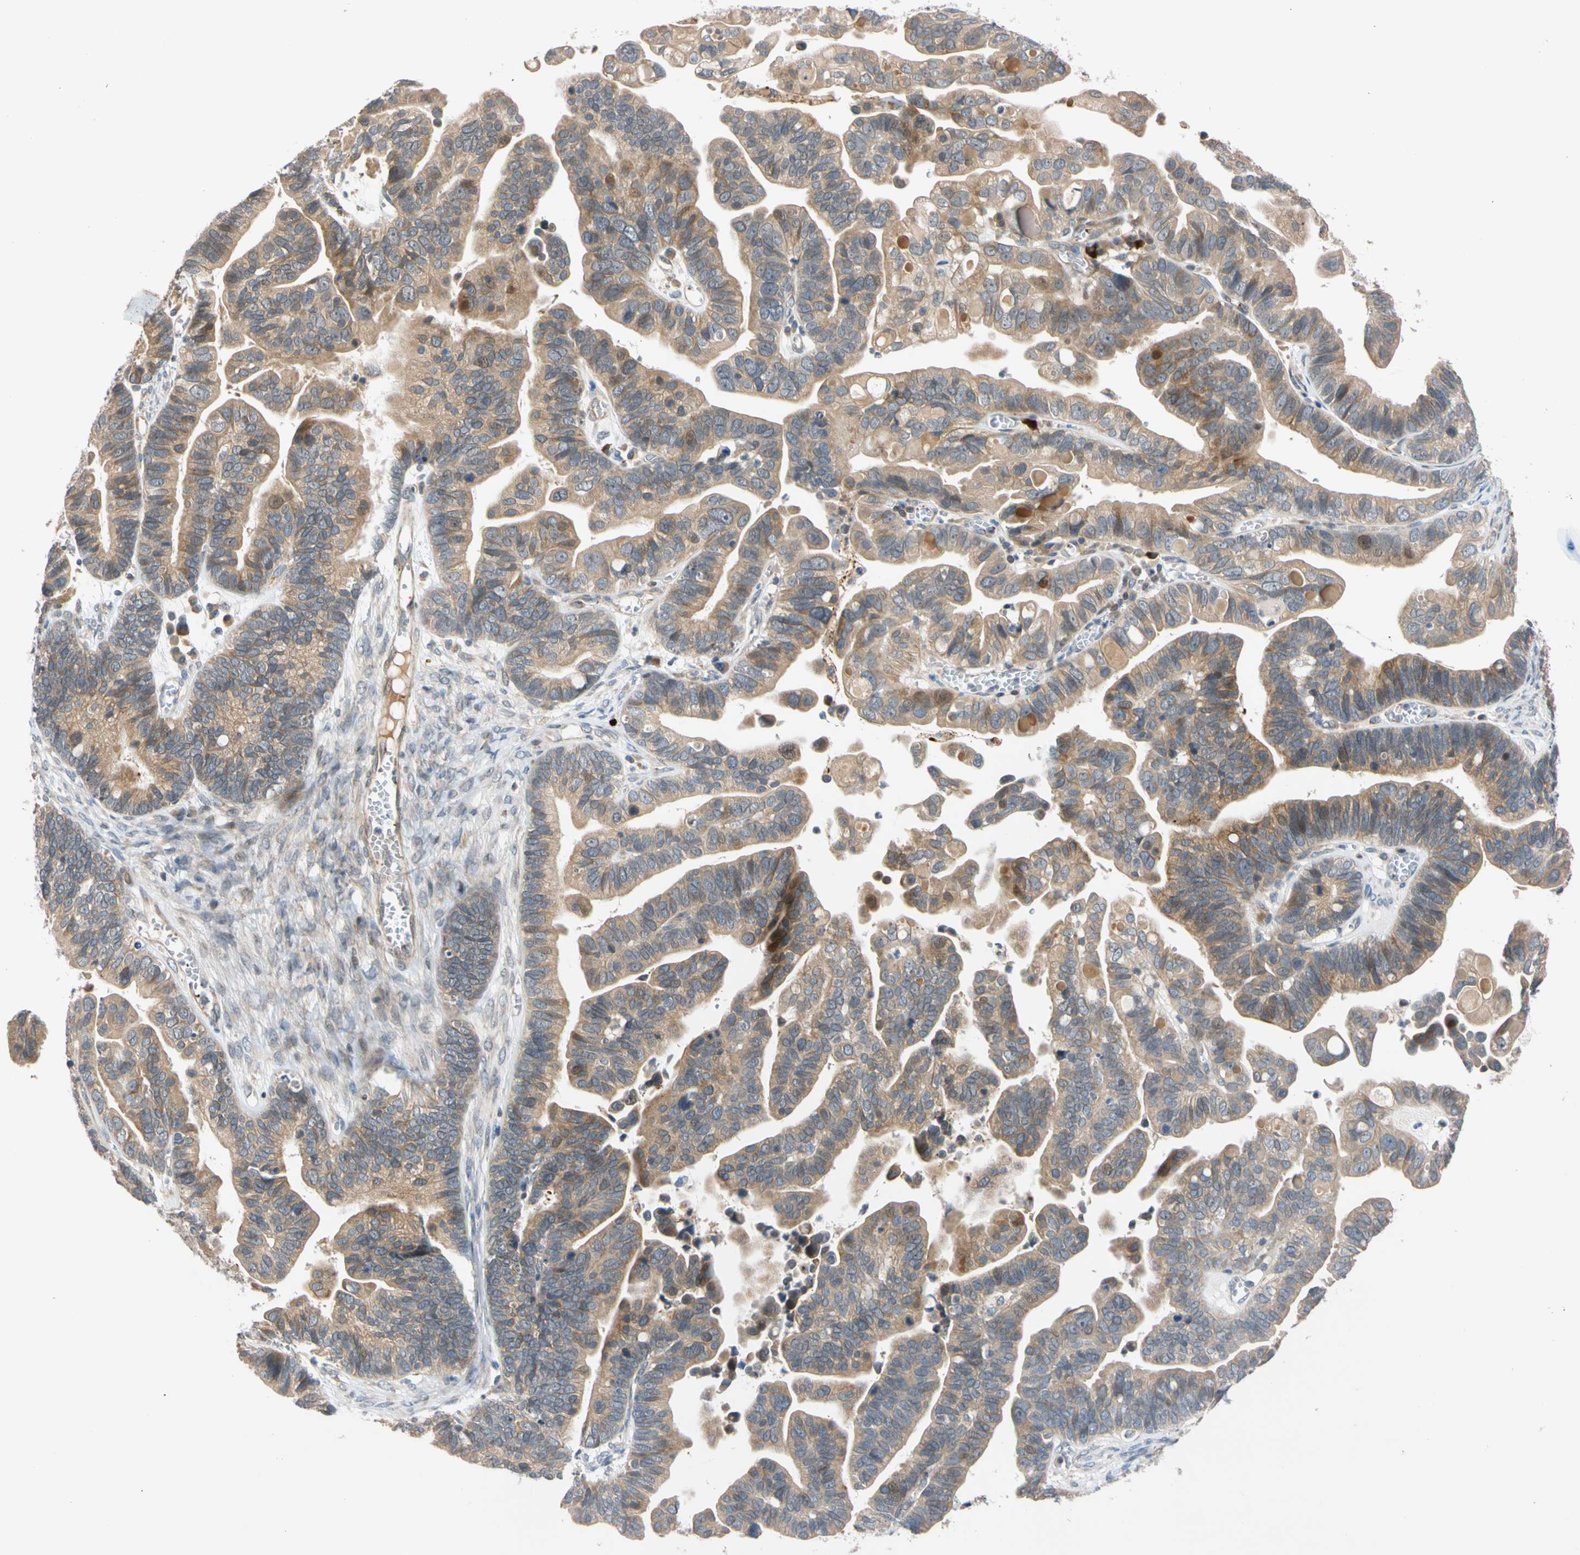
{"staining": {"intensity": "moderate", "quantity": ">75%", "location": "cytoplasmic/membranous"}, "tissue": "ovarian cancer", "cell_type": "Tumor cells", "image_type": "cancer", "snomed": [{"axis": "morphology", "description": "Cystadenocarcinoma, serous, NOS"}, {"axis": "topography", "description": "Ovary"}], "caption": "Brown immunohistochemical staining in human serous cystadenocarcinoma (ovarian) demonstrates moderate cytoplasmic/membranous staining in about >75% of tumor cells.", "gene": "CNST", "patient": {"sex": "female", "age": 56}}